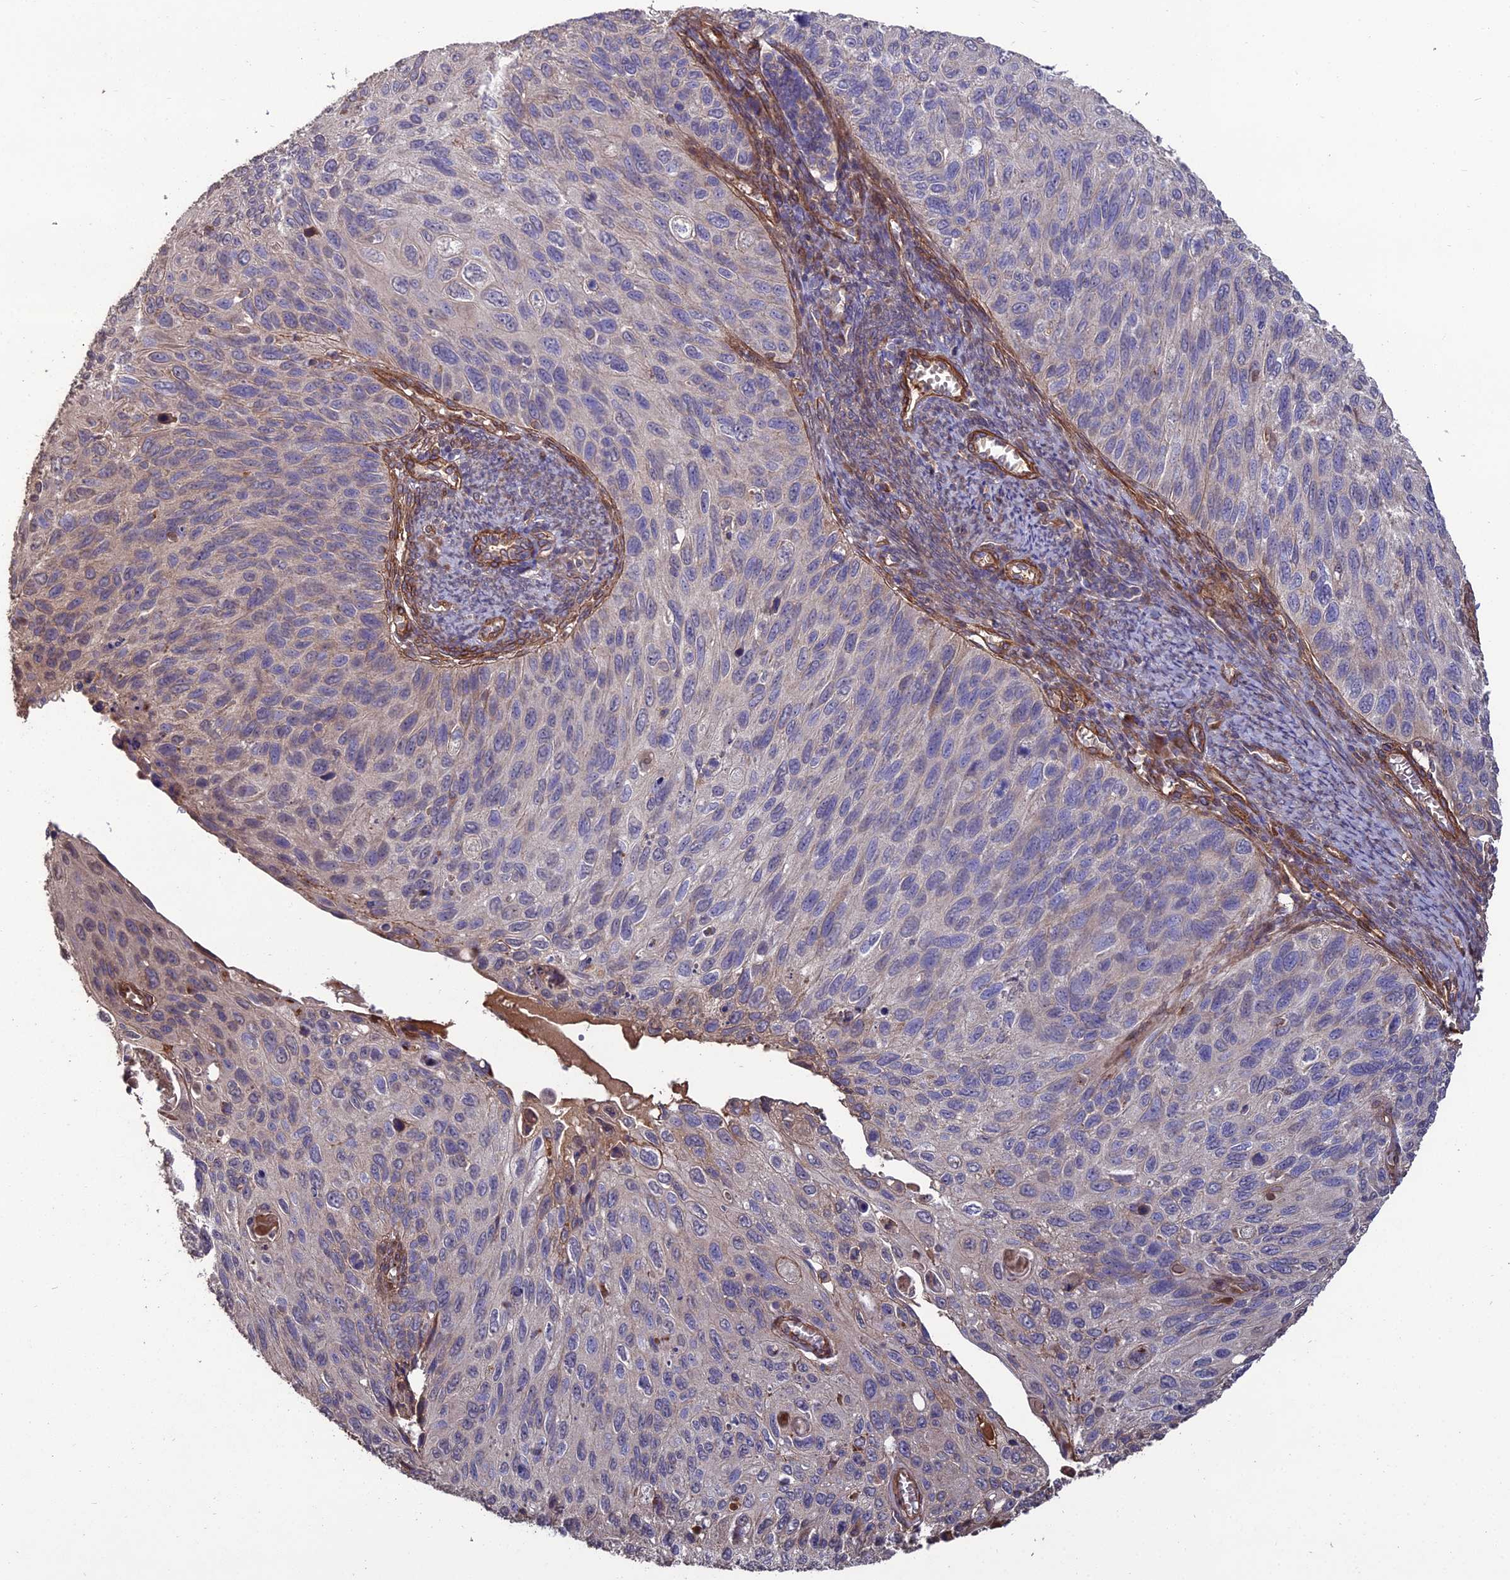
{"staining": {"intensity": "negative", "quantity": "none", "location": "none"}, "tissue": "cervical cancer", "cell_type": "Tumor cells", "image_type": "cancer", "snomed": [{"axis": "morphology", "description": "Squamous cell carcinoma, NOS"}, {"axis": "topography", "description": "Cervix"}], "caption": "Tumor cells are negative for protein expression in human cervical cancer.", "gene": "ATP6V0A2", "patient": {"sex": "female", "age": 70}}